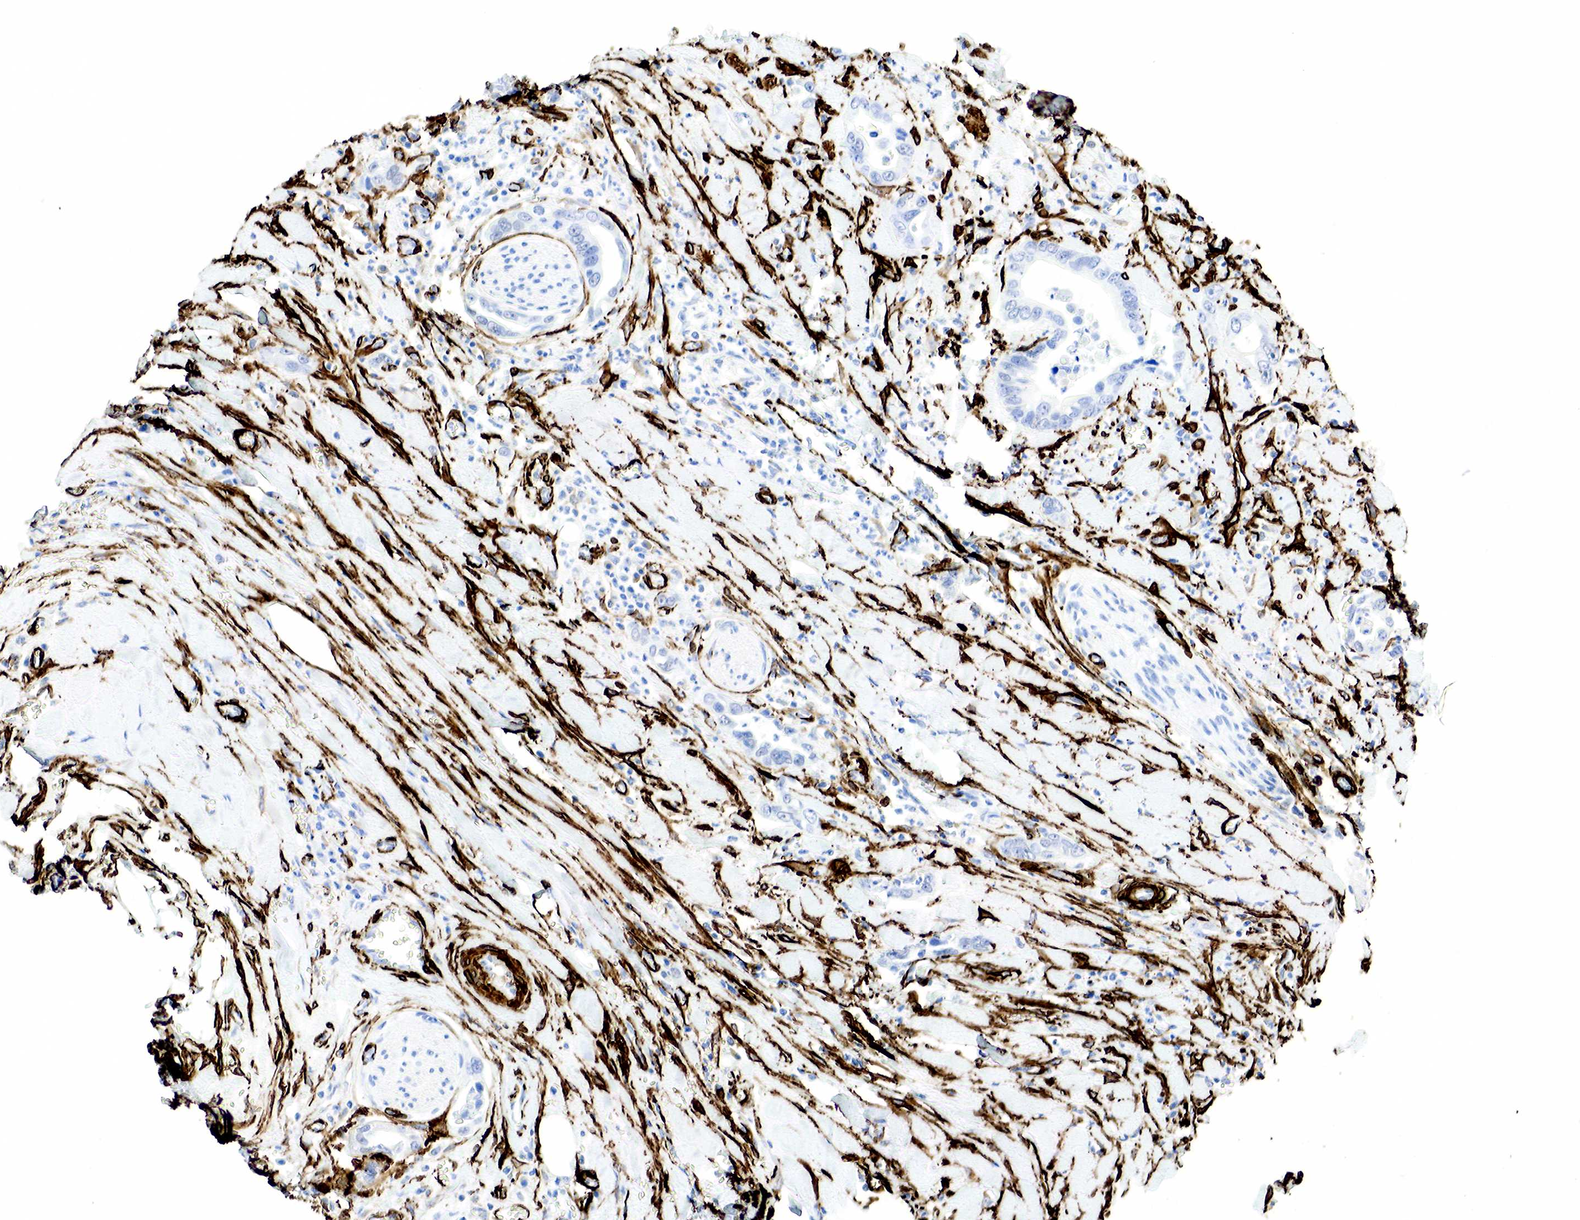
{"staining": {"intensity": "negative", "quantity": "none", "location": "none"}, "tissue": "pancreatic cancer", "cell_type": "Tumor cells", "image_type": "cancer", "snomed": [{"axis": "morphology", "description": "Adenocarcinoma, NOS"}, {"axis": "topography", "description": "Pancreas"}], "caption": "IHC image of human pancreatic cancer stained for a protein (brown), which displays no staining in tumor cells. (DAB IHC visualized using brightfield microscopy, high magnification).", "gene": "ACTA2", "patient": {"sex": "male", "age": 69}}